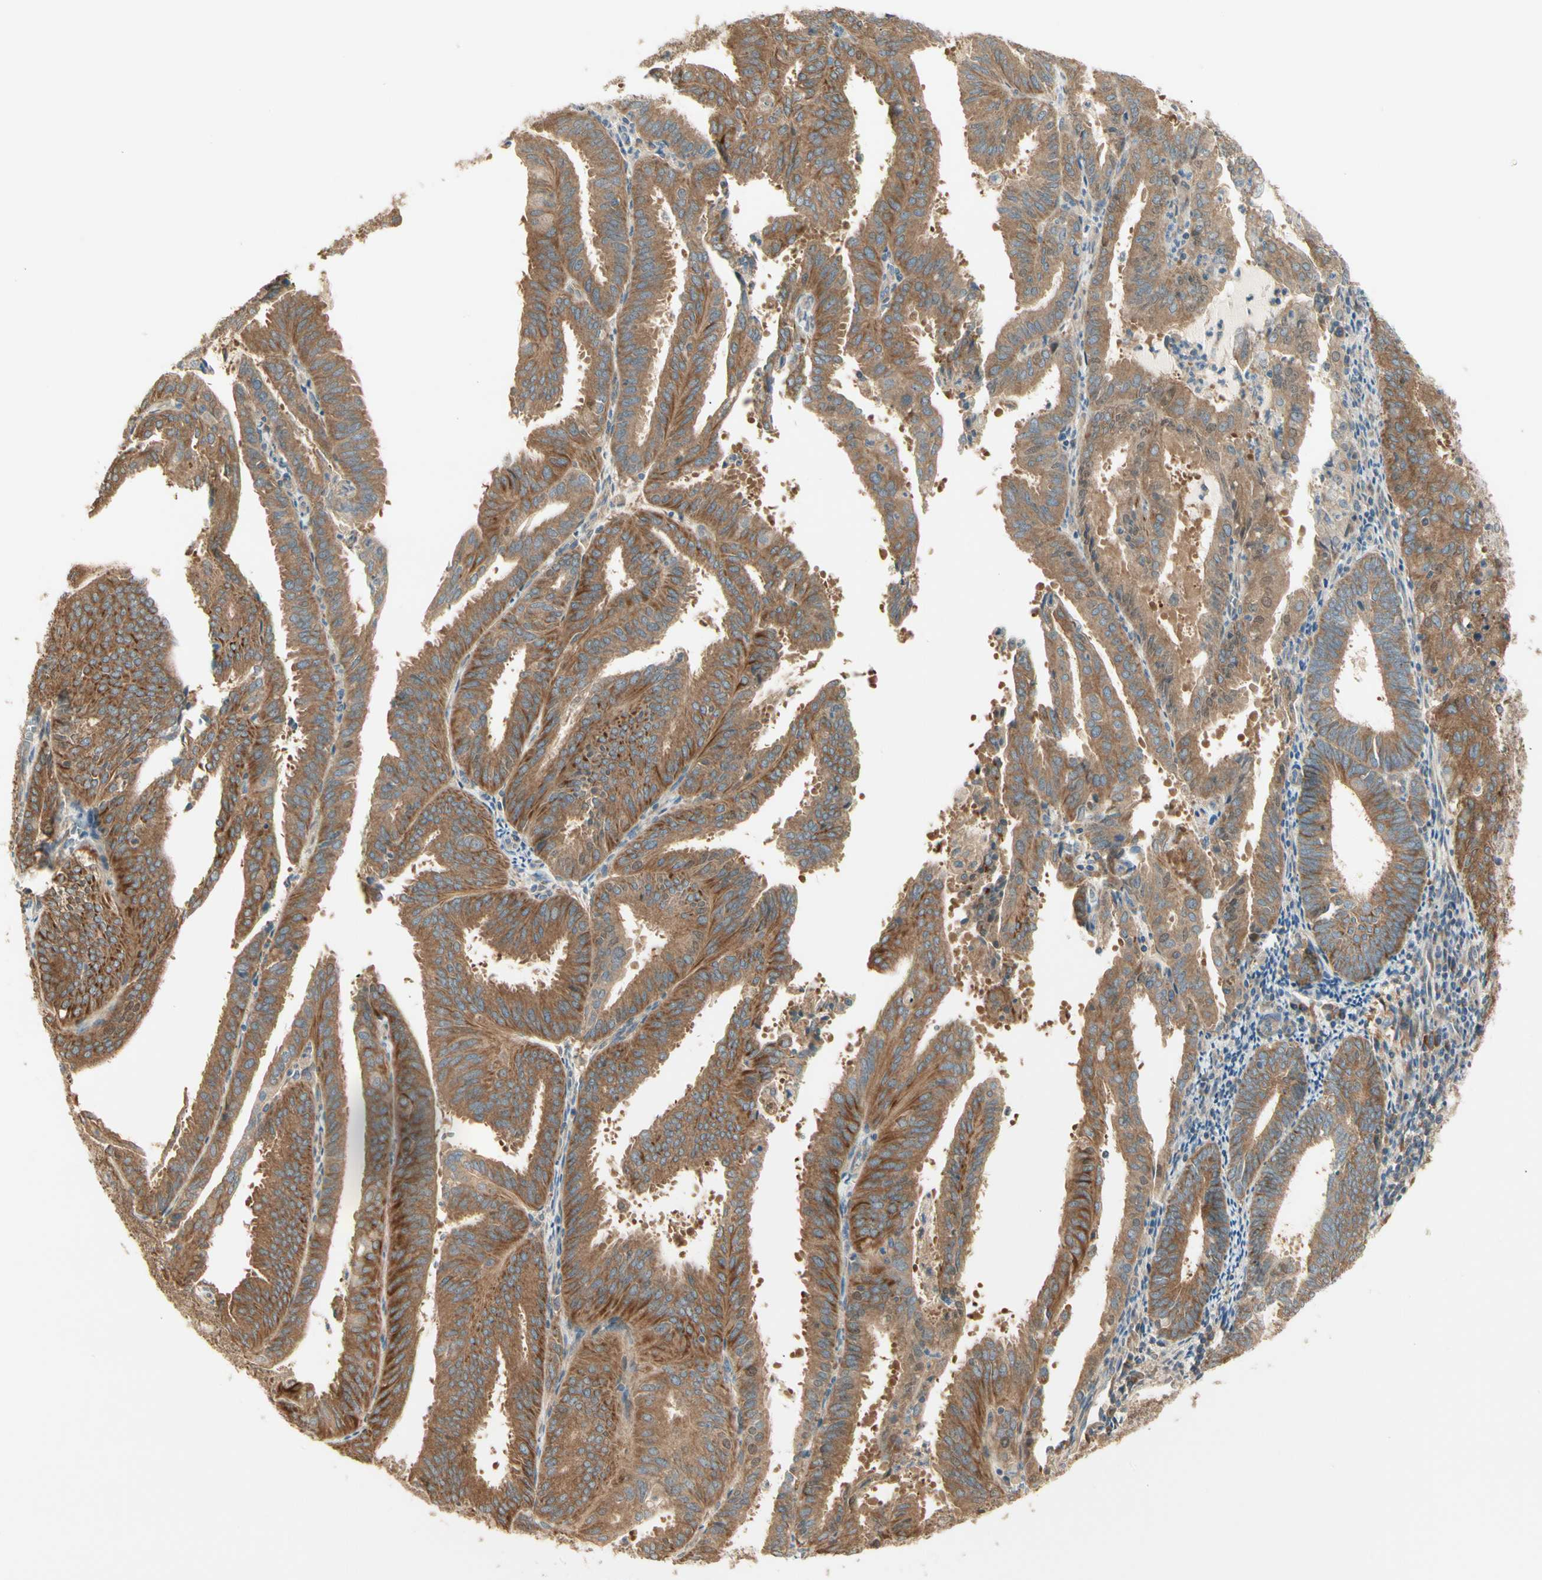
{"staining": {"intensity": "strong", "quantity": ">75%", "location": "cytoplasmic/membranous"}, "tissue": "endometrial cancer", "cell_type": "Tumor cells", "image_type": "cancer", "snomed": [{"axis": "morphology", "description": "Adenocarcinoma, NOS"}, {"axis": "topography", "description": "Uterus"}], "caption": "A high-resolution photomicrograph shows immunohistochemistry (IHC) staining of adenocarcinoma (endometrial), which demonstrates strong cytoplasmic/membranous positivity in about >75% of tumor cells.", "gene": "IRAG1", "patient": {"sex": "female", "age": 60}}